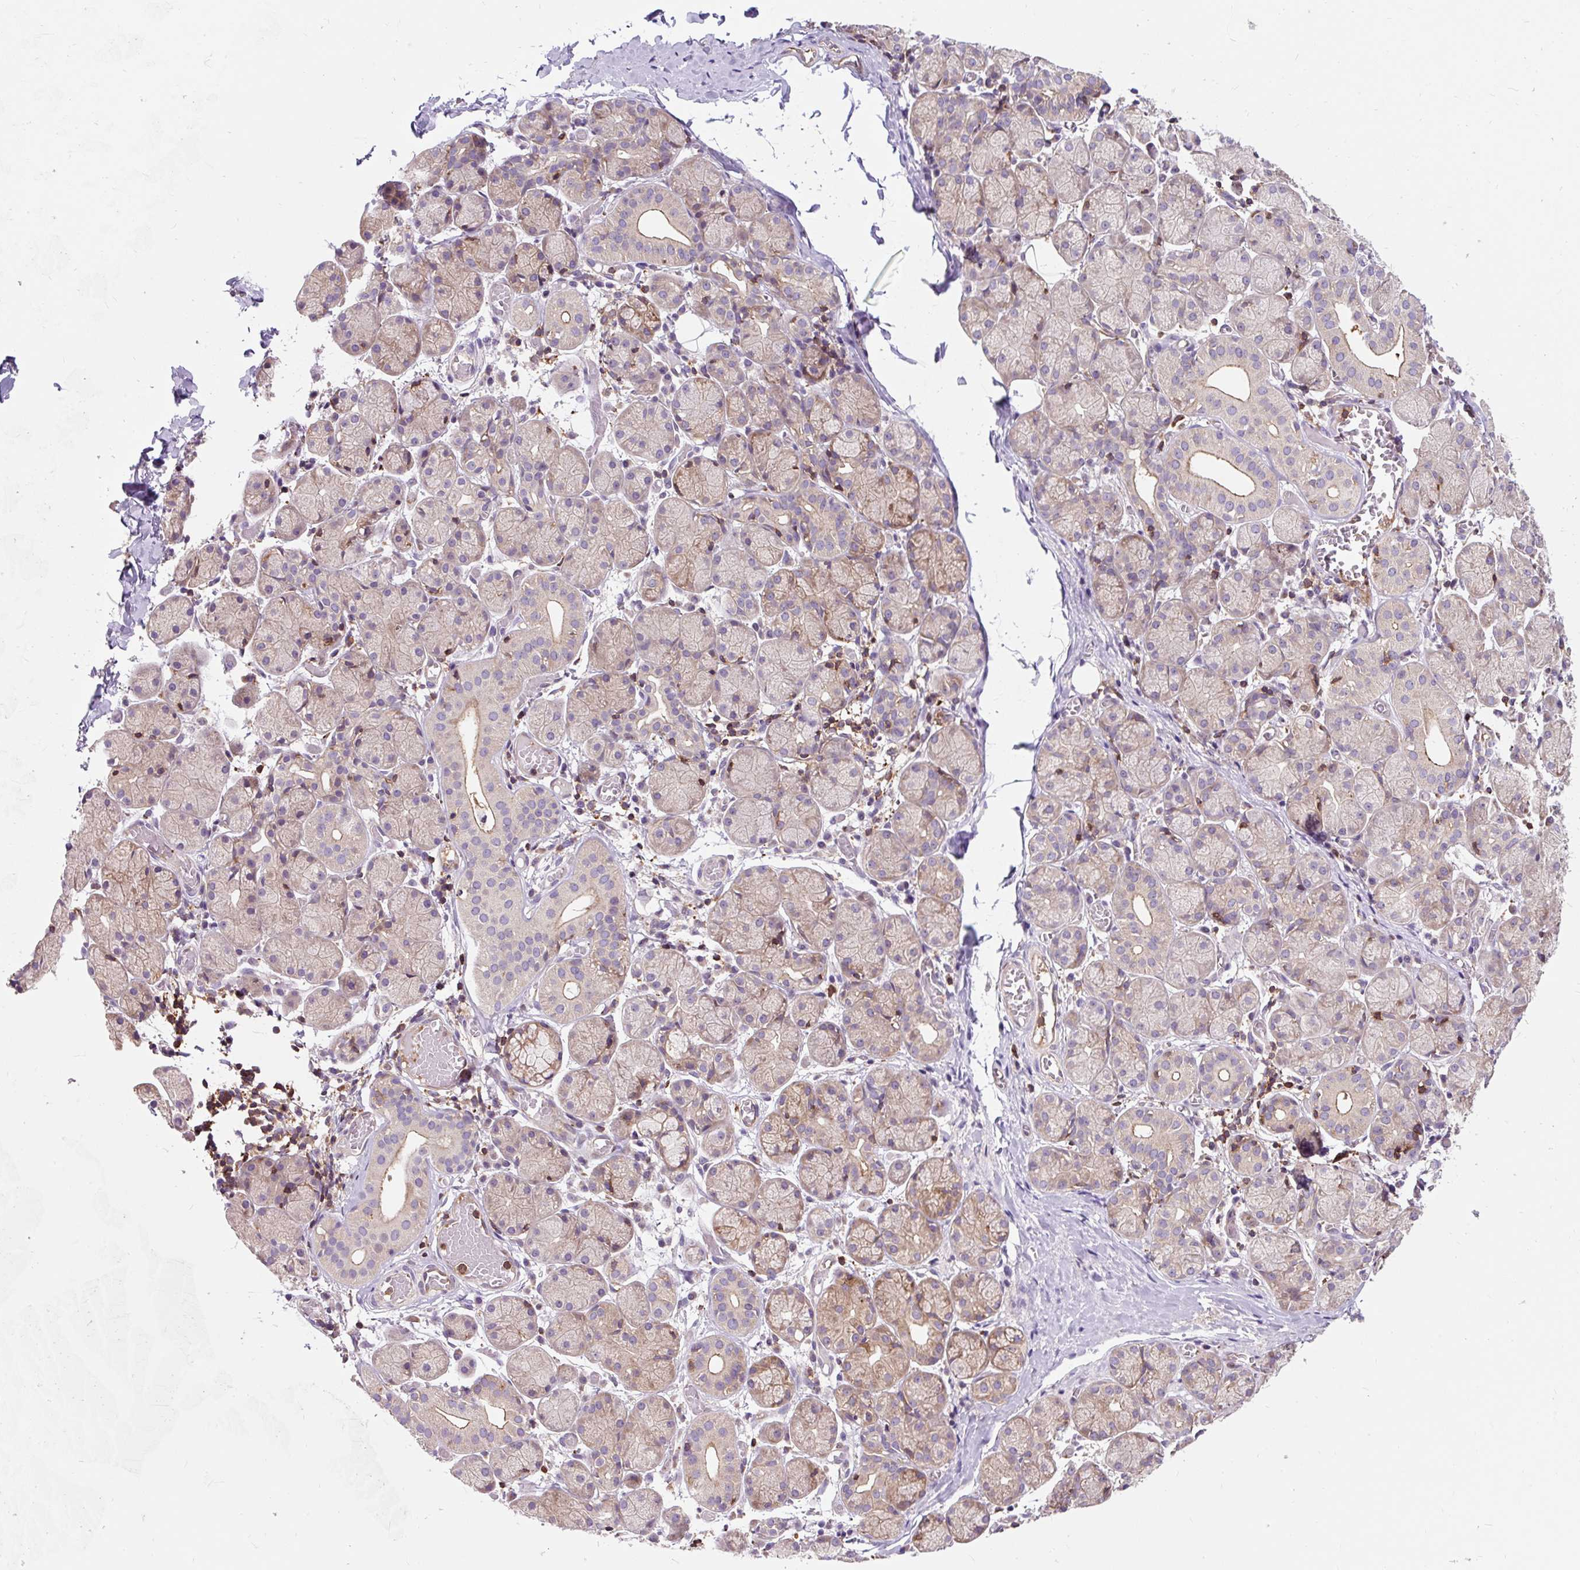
{"staining": {"intensity": "moderate", "quantity": "25%-75%", "location": "cytoplasmic/membranous"}, "tissue": "salivary gland", "cell_type": "Glandular cells", "image_type": "normal", "snomed": [{"axis": "morphology", "description": "Normal tissue, NOS"}, {"axis": "topography", "description": "Salivary gland"}], "caption": "This micrograph shows IHC staining of benign human salivary gland, with medium moderate cytoplasmic/membranous expression in approximately 25%-75% of glandular cells.", "gene": "CISD3", "patient": {"sex": "female", "age": 24}}